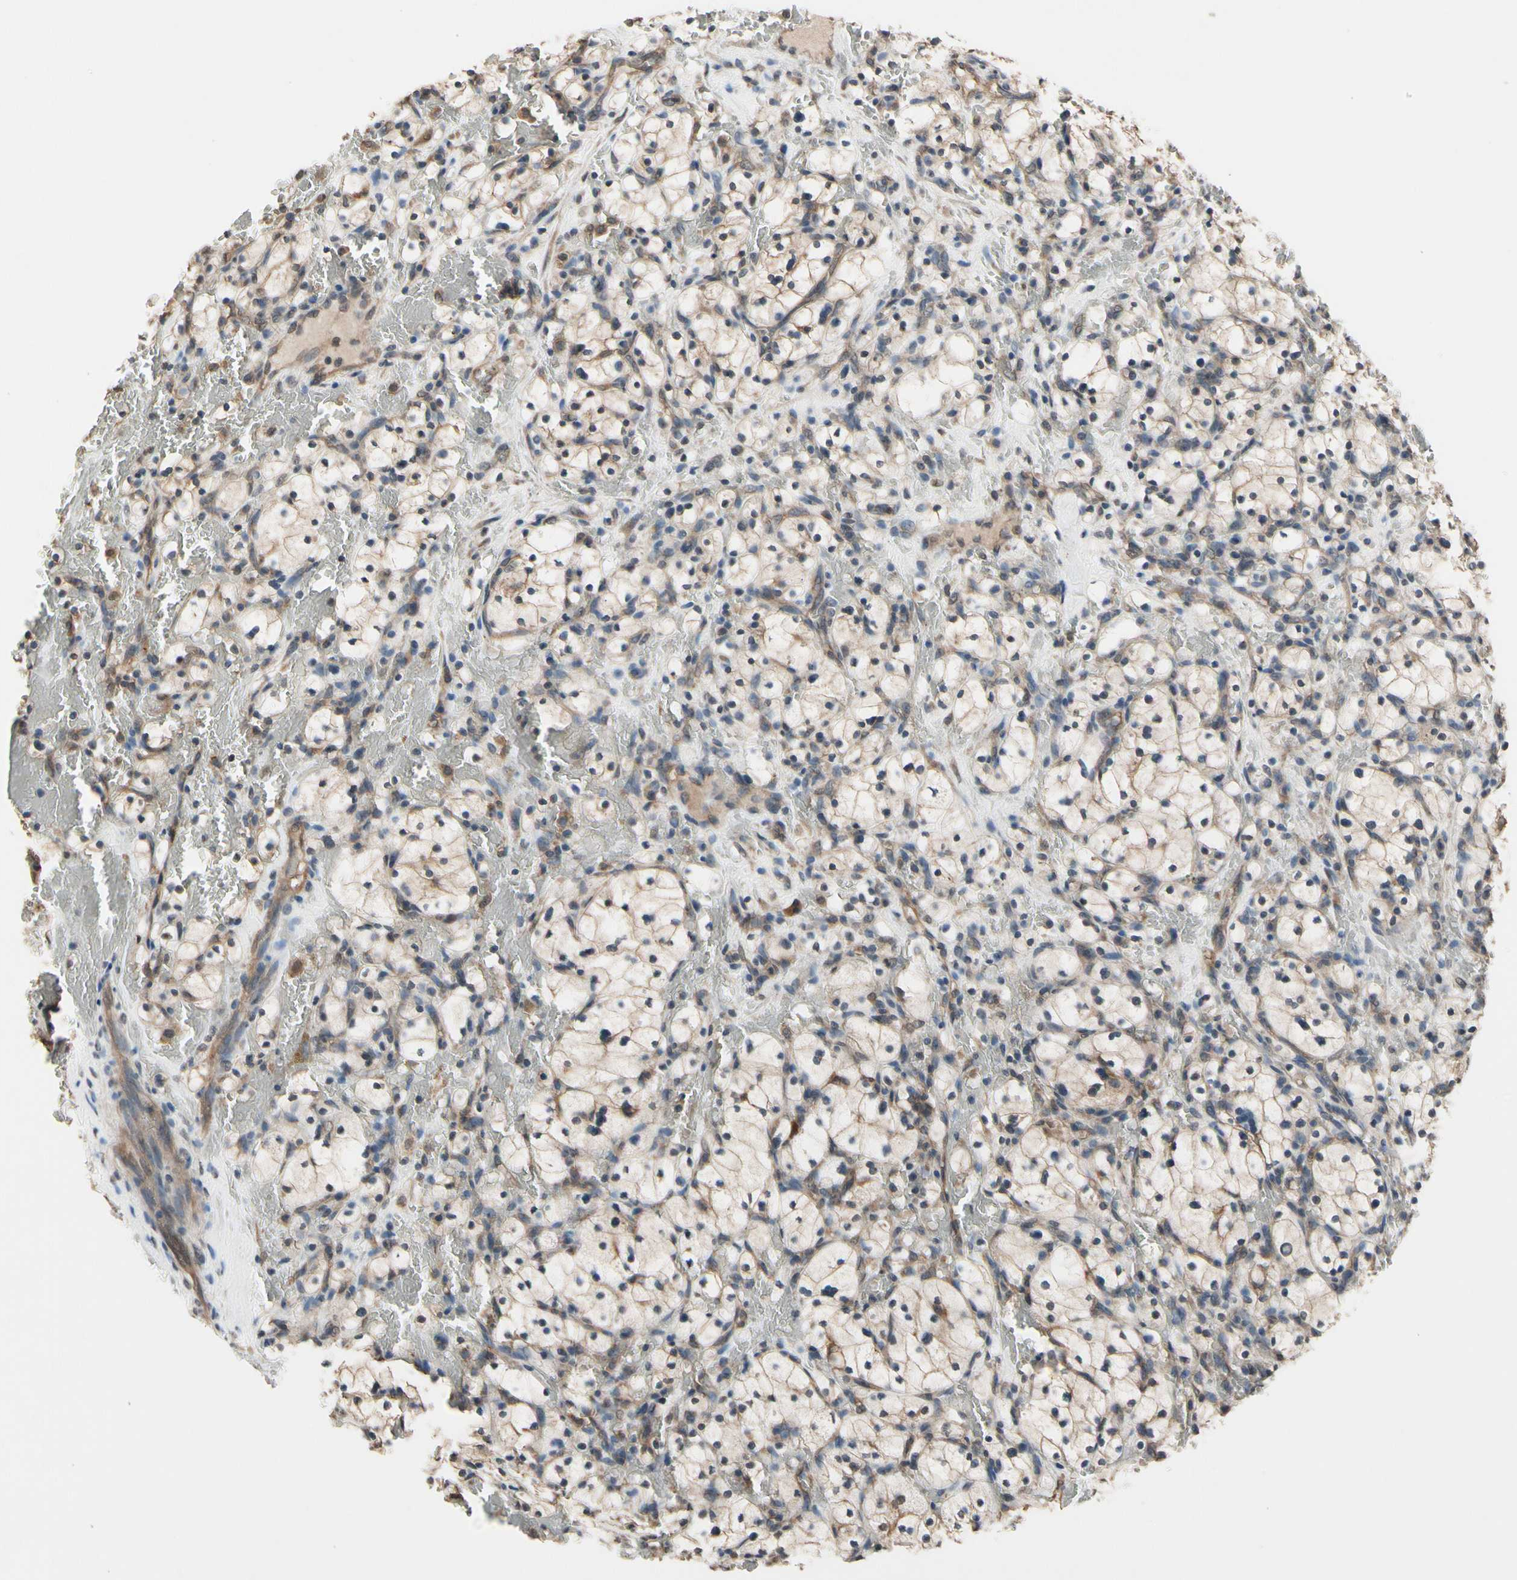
{"staining": {"intensity": "weak", "quantity": ">75%", "location": "cytoplasmic/membranous"}, "tissue": "renal cancer", "cell_type": "Tumor cells", "image_type": "cancer", "snomed": [{"axis": "morphology", "description": "Adenocarcinoma, NOS"}, {"axis": "topography", "description": "Kidney"}], "caption": "Protein analysis of adenocarcinoma (renal) tissue reveals weak cytoplasmic/membranous staining in about >75% of tumor cells.", "gene": "PNPLA7", "patient": {"sex": "female", "age": 83}}